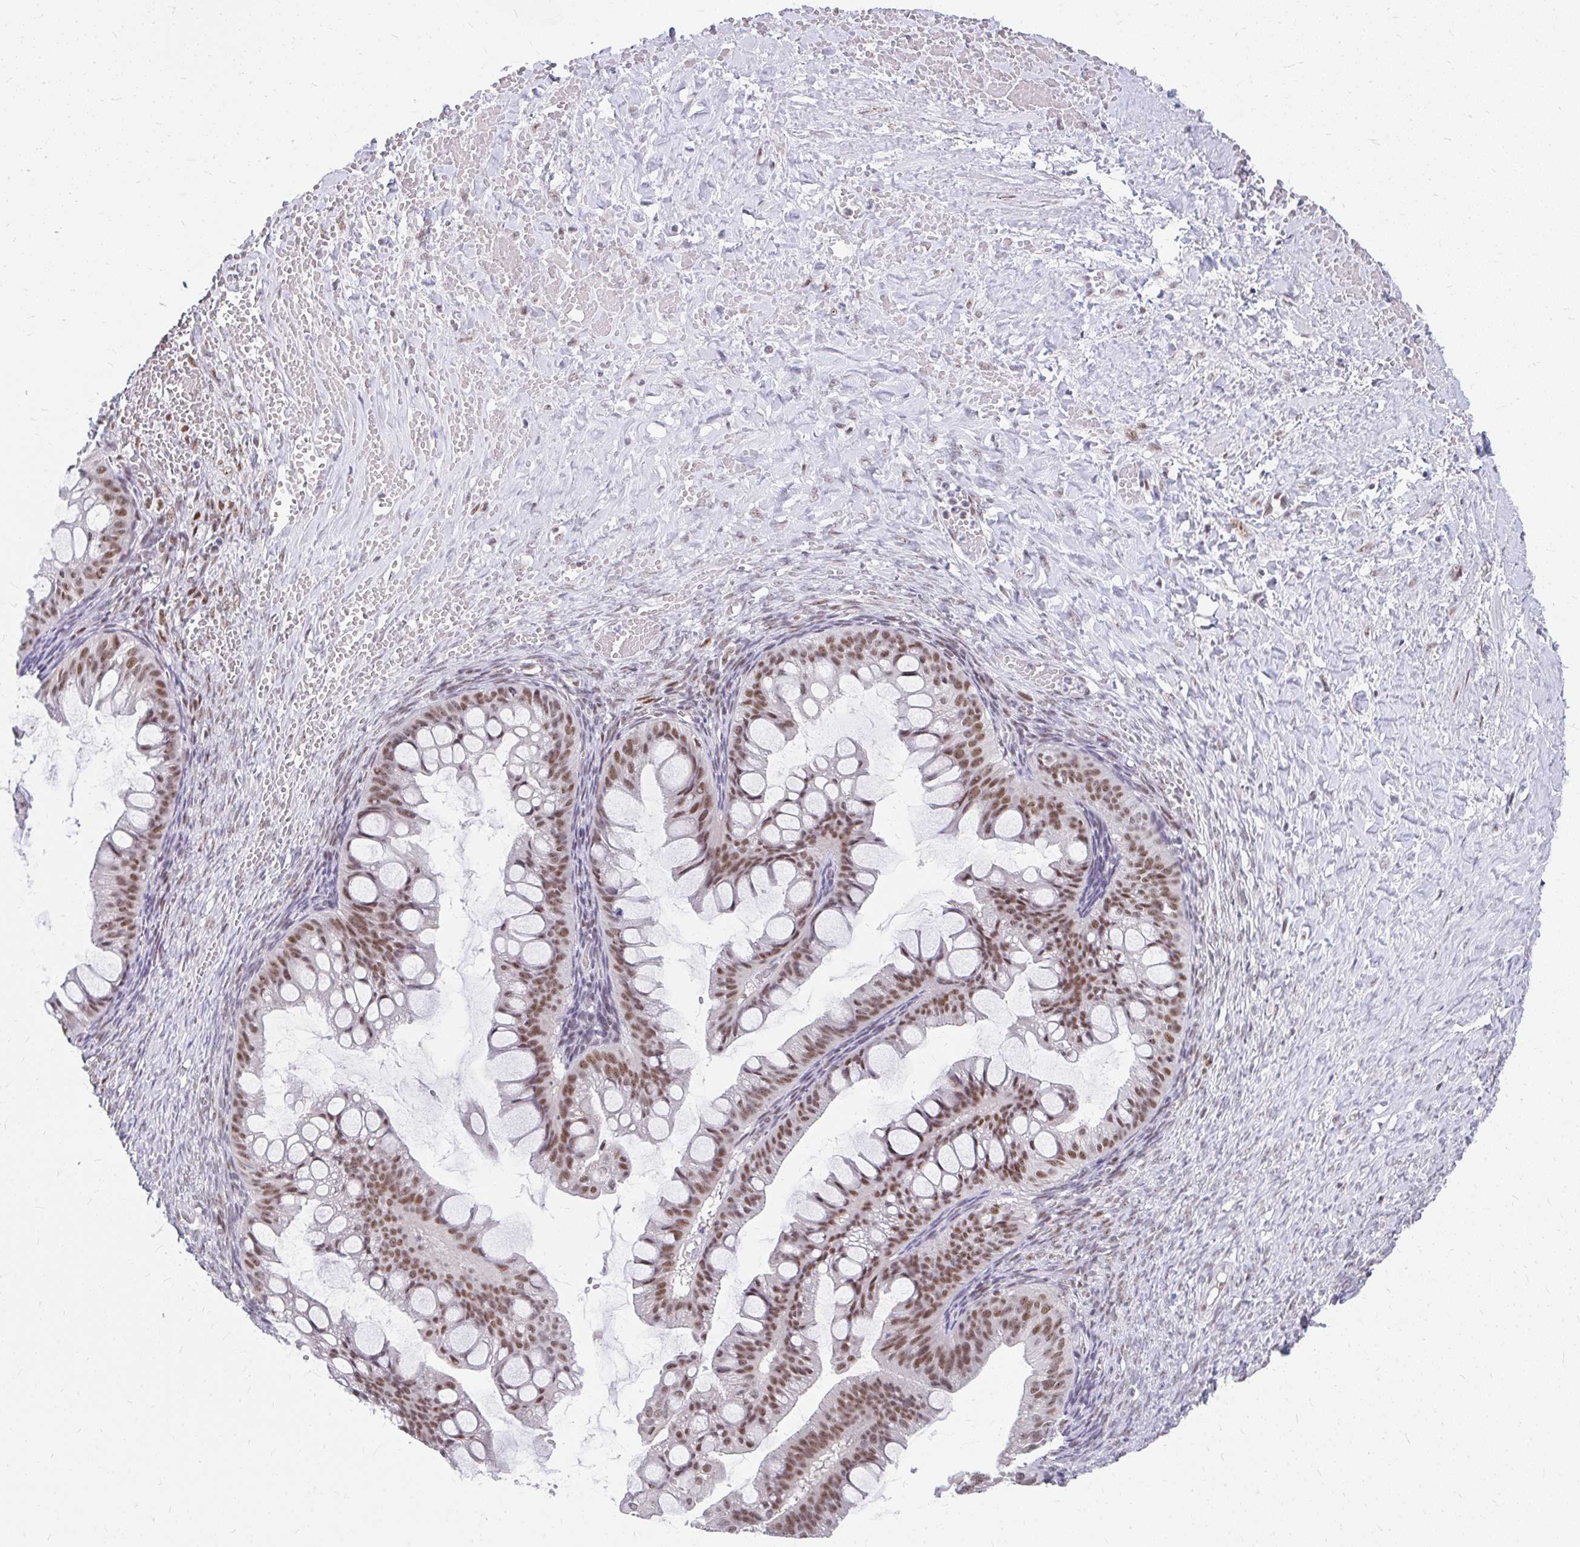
{"staining": {"intensity": "moderate", "quantity": ">75%", "location": "nuclear"}, "tissue": "ovarian cancer", "cell_type": "Tumor cells", "image_type": "cancer", "snomed": [{"axis": "morphology", "description": "Cystadenocarcinoma, mucinous, NOS"}, {"axis": "topography", "description": "Ovary"}], "caption": "Moderate nuclear positivity is appreciated in approximately >75% of tumor cells in mucinous cystadenocarcinoma (ovarian). The protein of interest is shown in brown color, while the nuclei are stained blue.", "gene": "GTF2H1", "patient": {"sex": "female", "age": 73}}